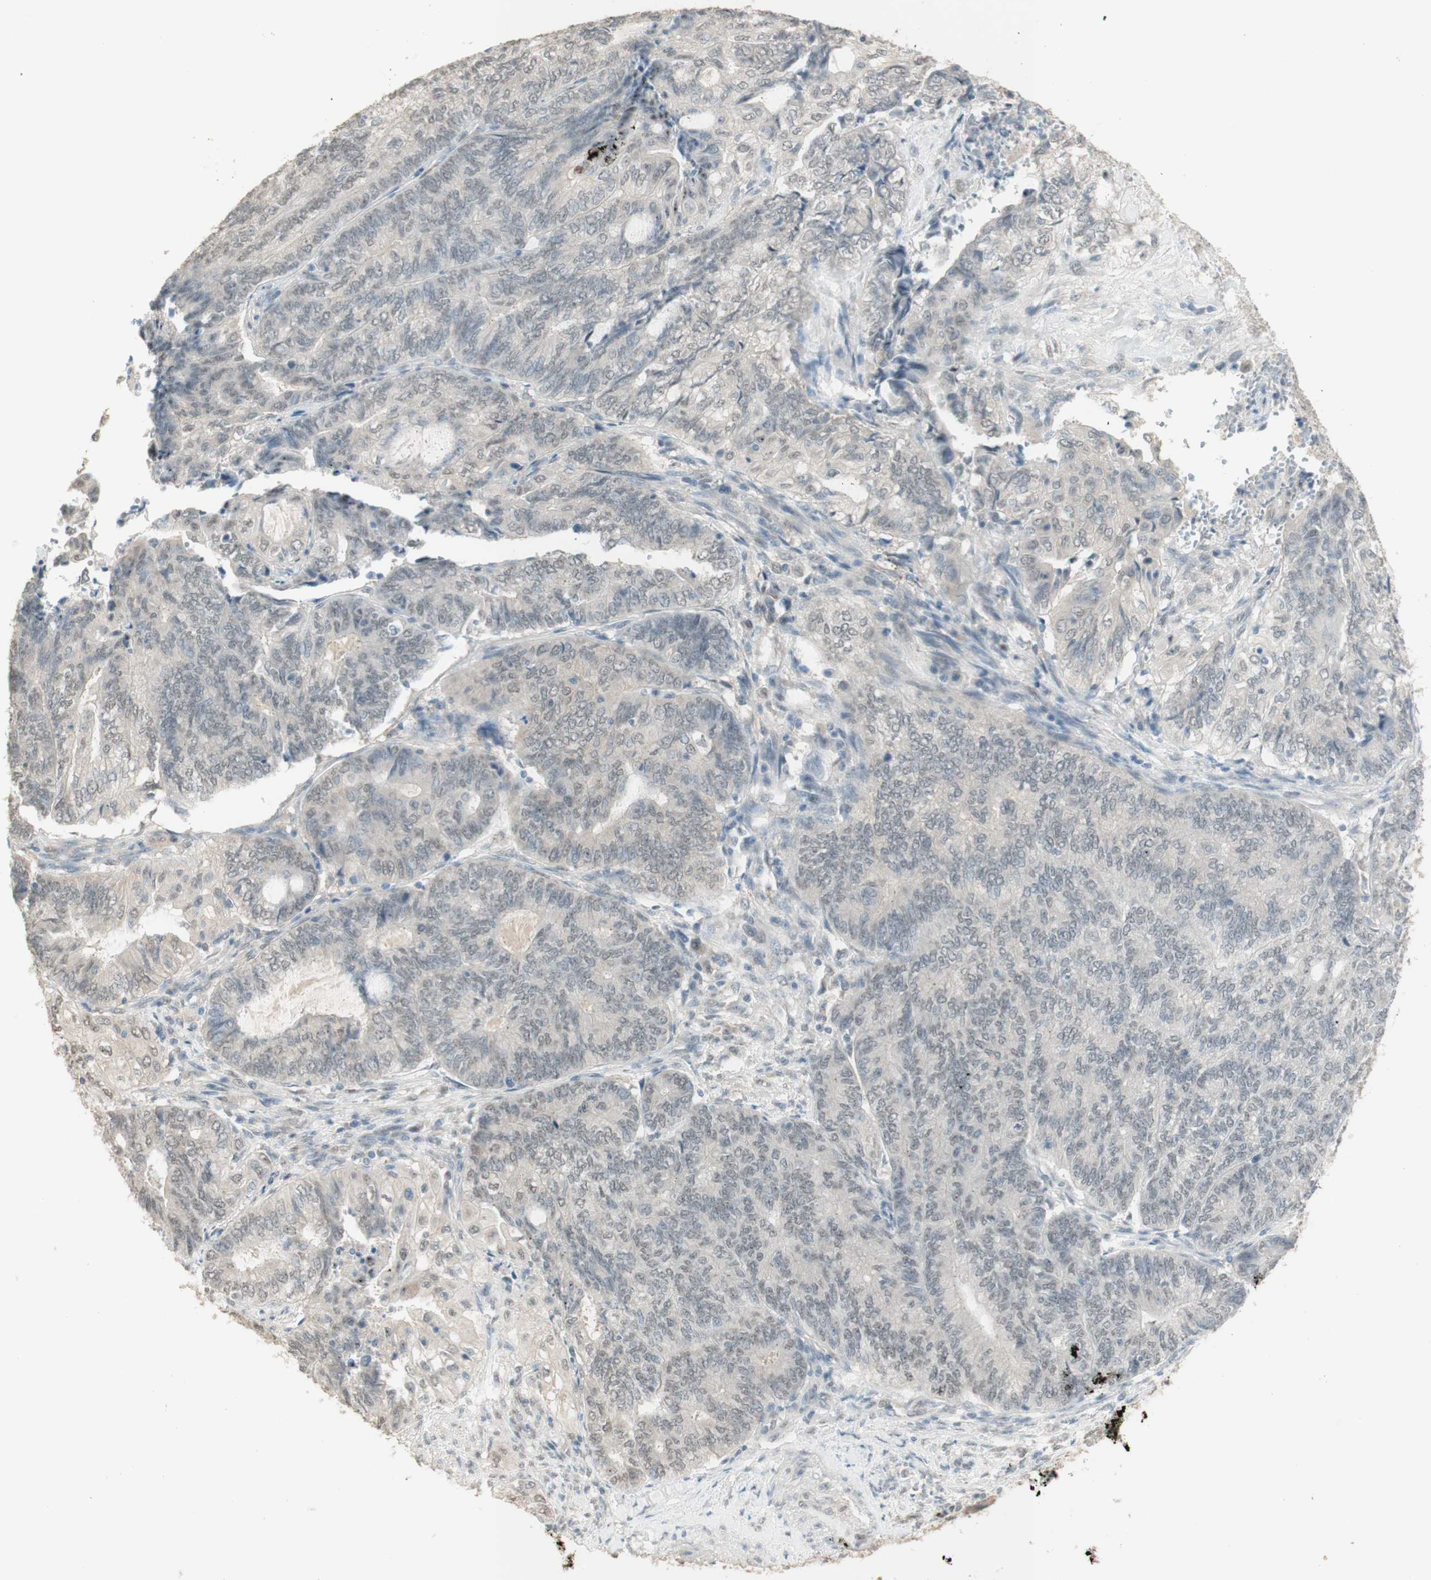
{"staining": {"intensity": "negative", "quantity": "none", "location": "none"}, "tissue": "endometrial cancer", "cell_type": "Tumor cells", "image_type": "cancer", "snomed": [{"axis": "morphology", "description": "Adenocarcinoma, NOS"}, {"axis": "topography", "description": "Uterus"}, {"axis": "topography", "description": "Endometrium"}], "caption": "This is an IHC image of human endometrial adenocarcinoma. There is no staining in tumor cells.", "gene": "MUC3A", "patient": {"sex": "female", "age": 70}}